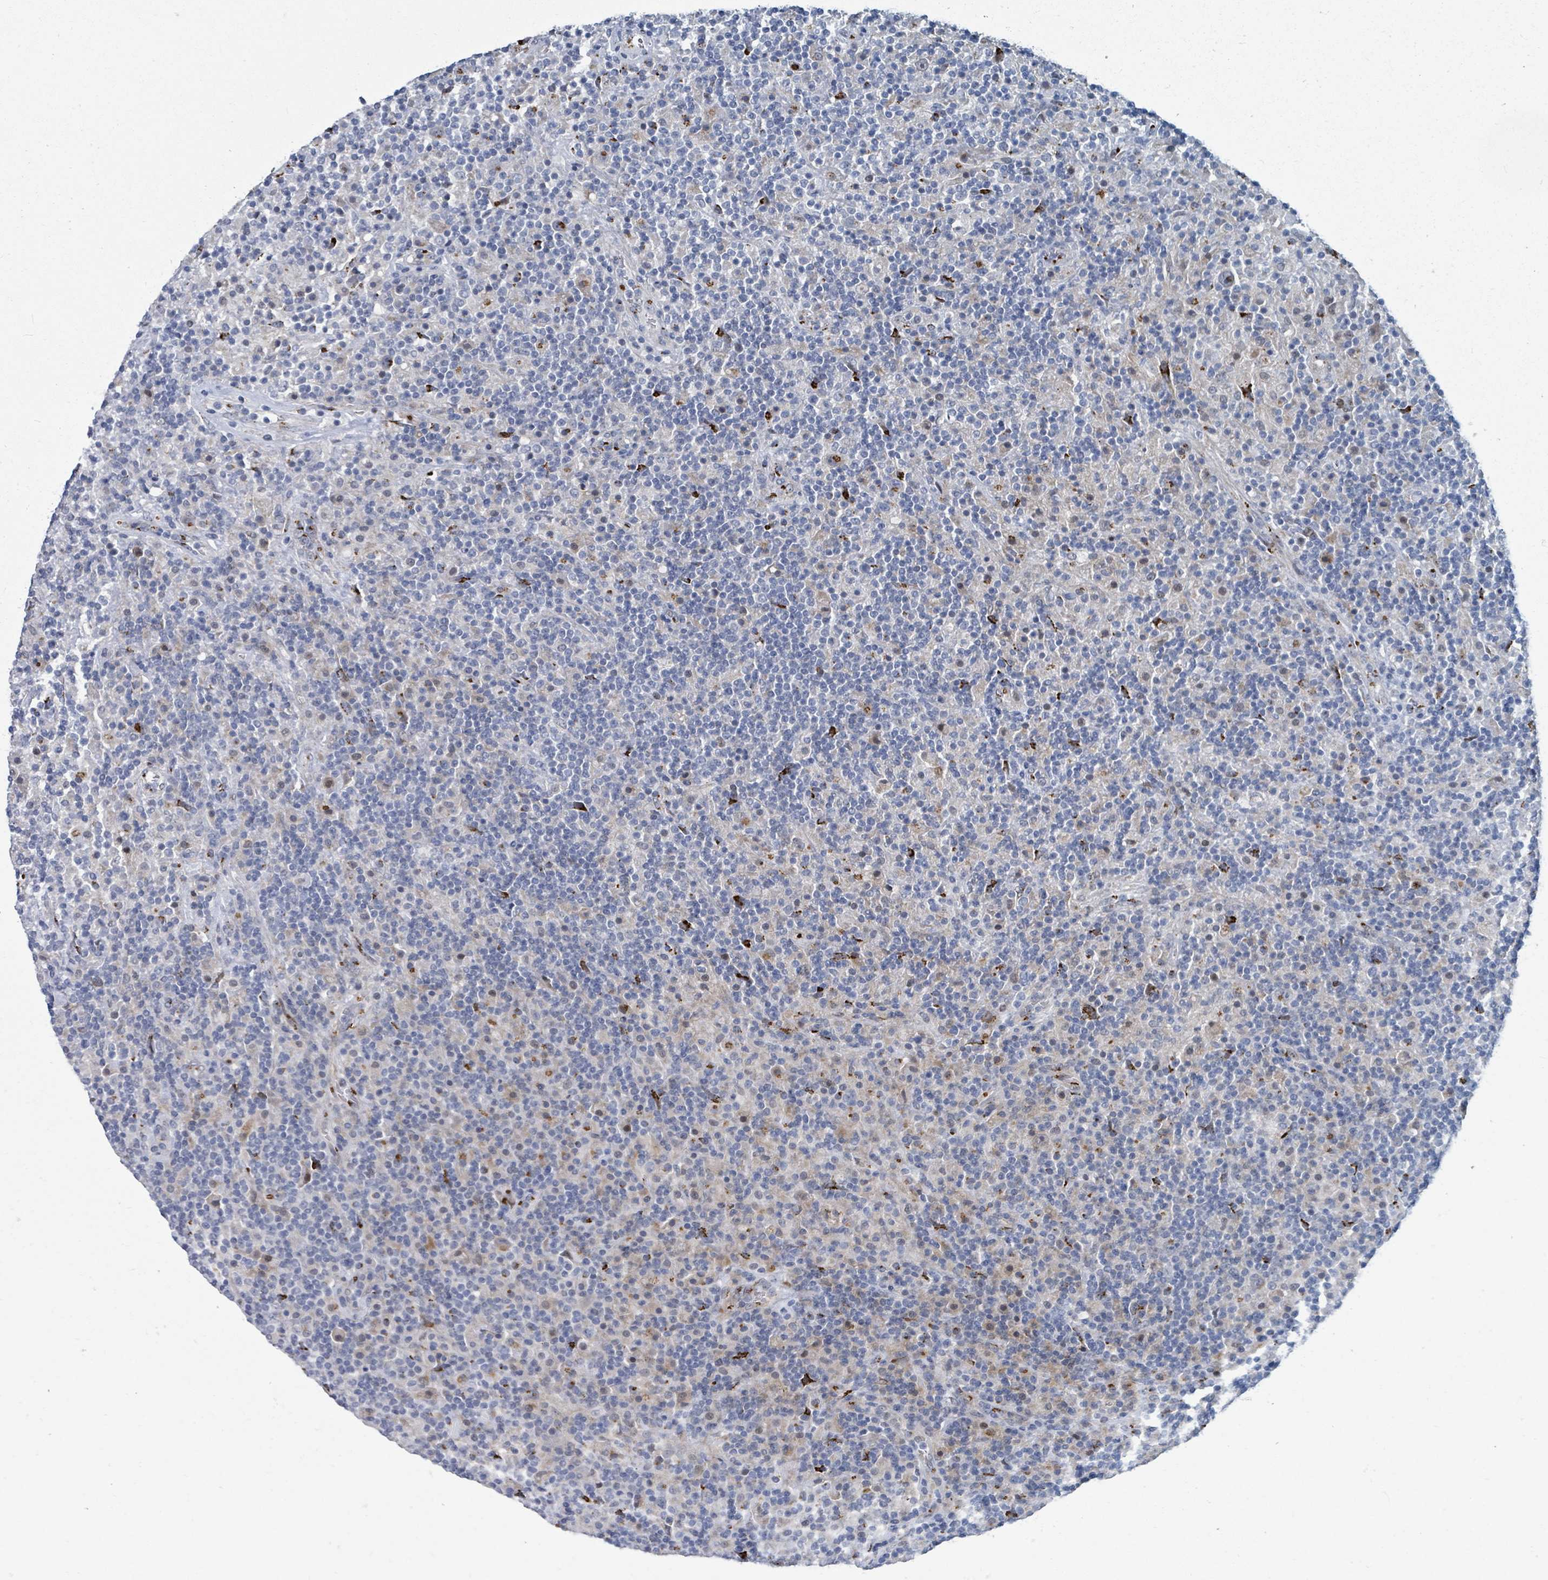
{"staining": {"intensity": "negative", "quantity": "none", "location": "none"}, "tissue": "lymphoma", "cell_type": "Tumor cells", "image_type": "cancer", "snomed": [{"axis": "morphology", "description": "Hodgkin's disease, NOS"}, {"axis": "topography", "description": "Lymph node"}], "caption": "Tumor cells show no significant expression in Hodgkin's disease.", "gene": "DCAF5", "patient": {"sex": "male", "age": 70}}